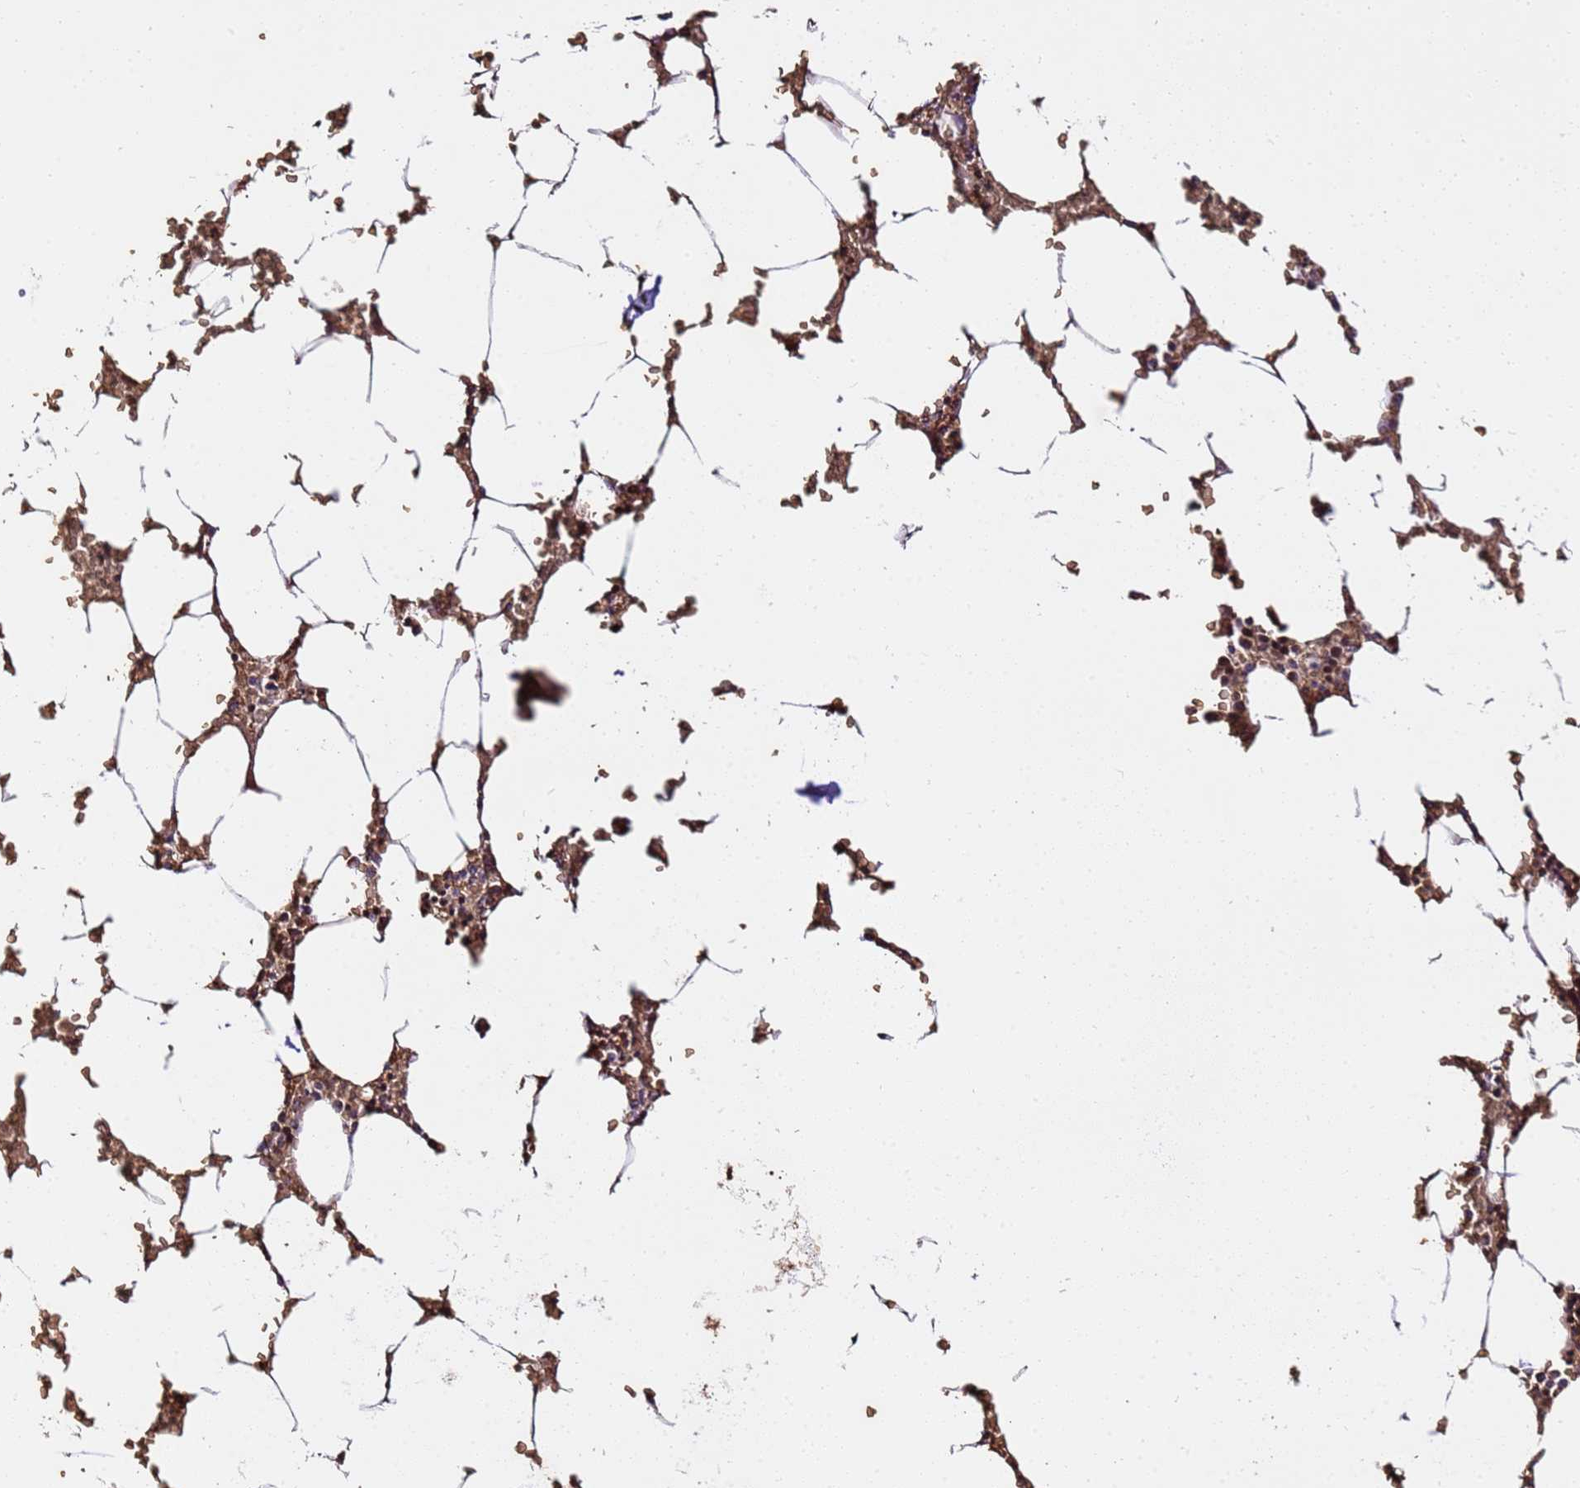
{"staining": {"intensity": "moderate", "quantity": ">75%", "location": "cytoplasmic/membranous,nuclear"}, "tissue": "bone marrow", "cell_type": "Hematopoietic cells", "image_type": "normal", "snomed": [{"axis": "morphology", "description": "Normal tissue, NOS"}, {"axis": "topography", "description": "Bone marrow"}], "caption": "Protein staining reveals moderate cytoplasmic/membranous,nuclear staining in approximately >75% of hematopoietic cells in benign bone marrow. (Brightfield microscopy of DAB IHC at high magnification).", "gene": "LRRIQ1", "patient": {"sex": "male", "age": 70}}